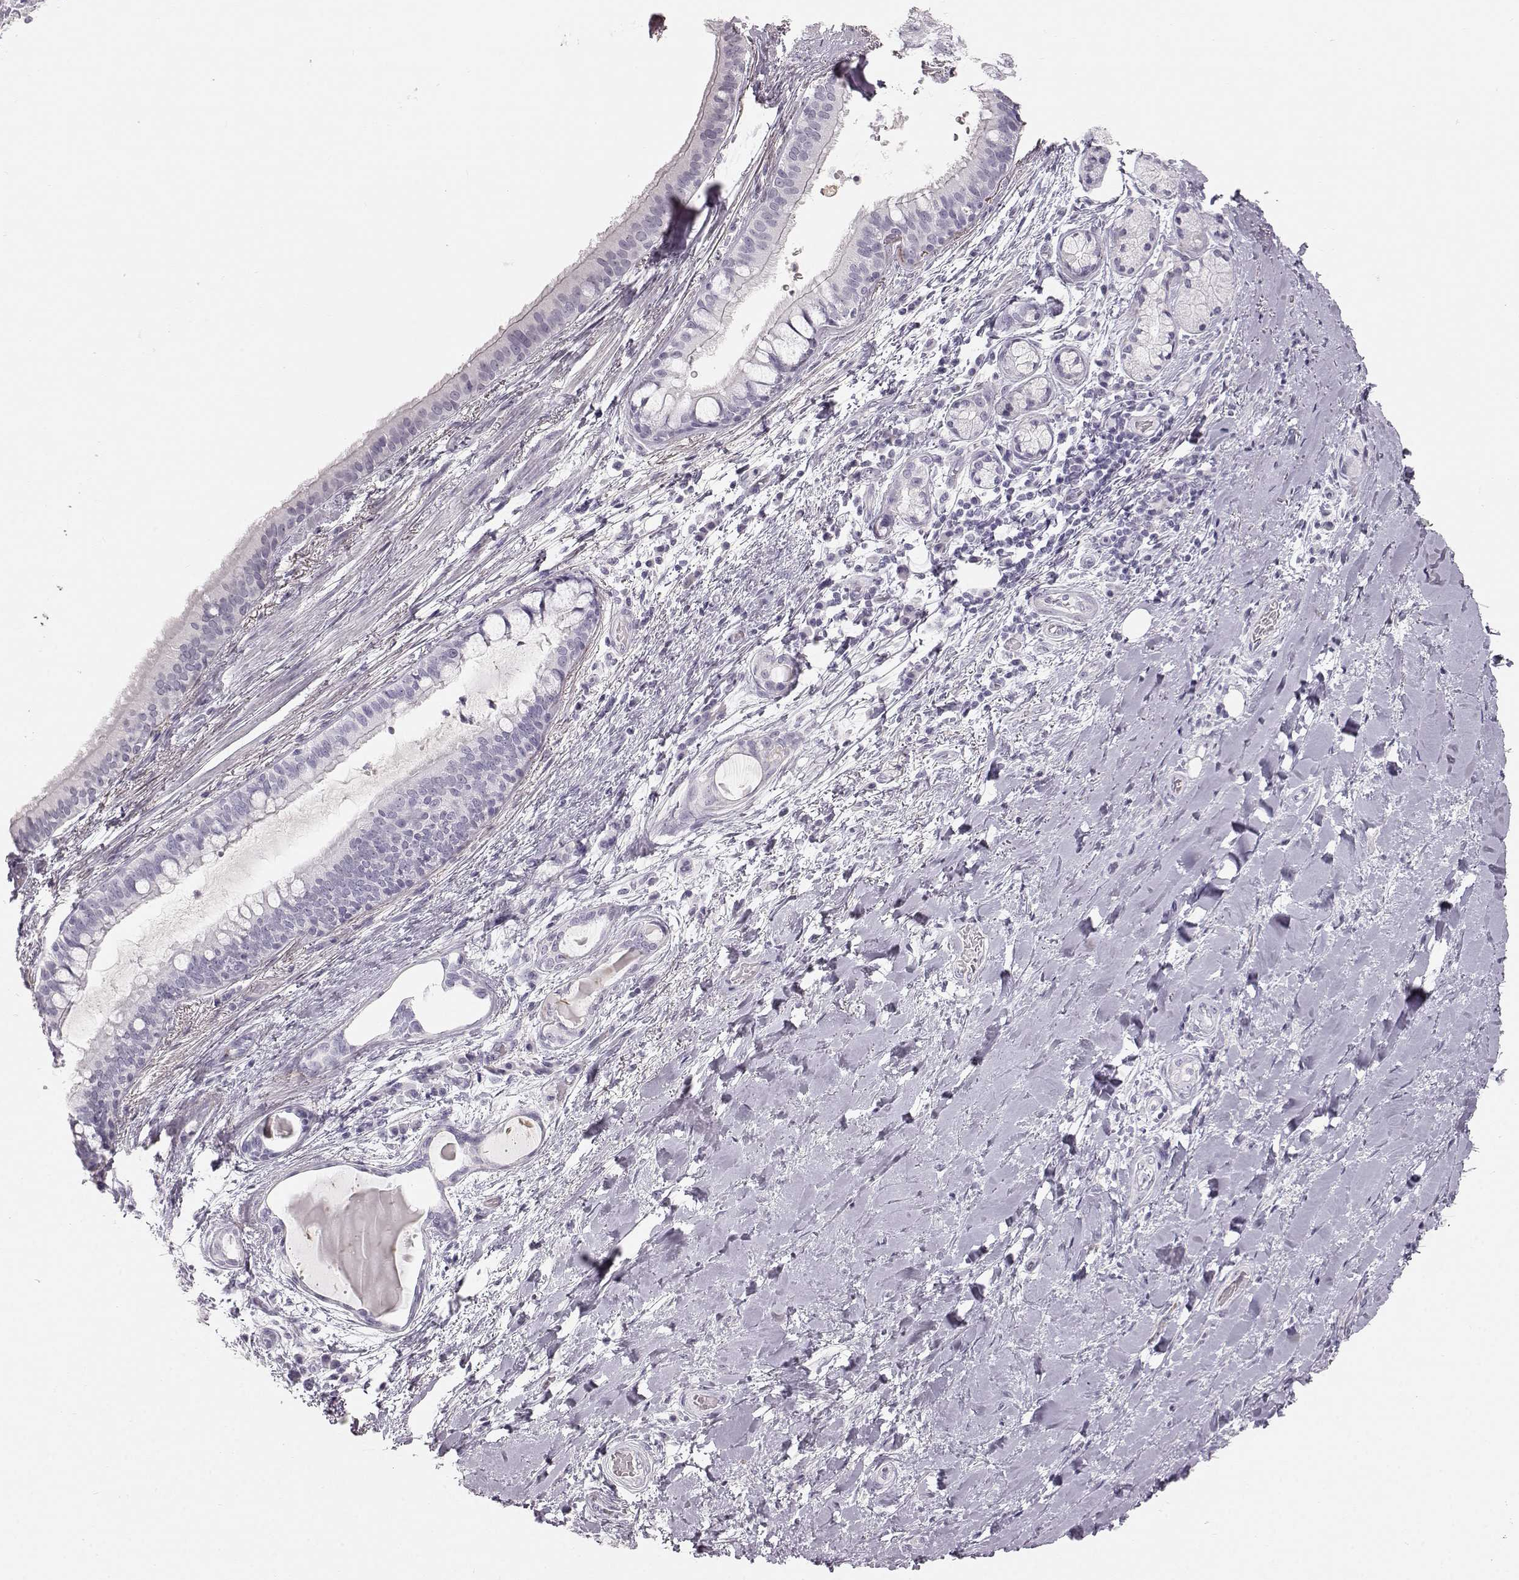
{"staining": {"intensity": "negative", "quantity": "none", "location": "none"}, "tissue": "bronchus", "cell_type": "Respiratory epithelial cells", "image_type": "normal", "snomed": [{"axis": "morphology", "description": "Normal tissue, NOS"}, {"axis": "morphology", "description": "Squamous cell carcinoma, NOS"}, {"axis": "topography", "description": "Bronchus"}, {"axis": "topography", "description": "Lung"}], "caption": "Immunohistochemistry (IHC) photomicrograph of unremarkable human bronchus stained for a protein (brown), which reveals no positivity in respiratory epithelial cells.", "gene": "KRTAP16", "patient": {"sex": "male", "age": 69}}